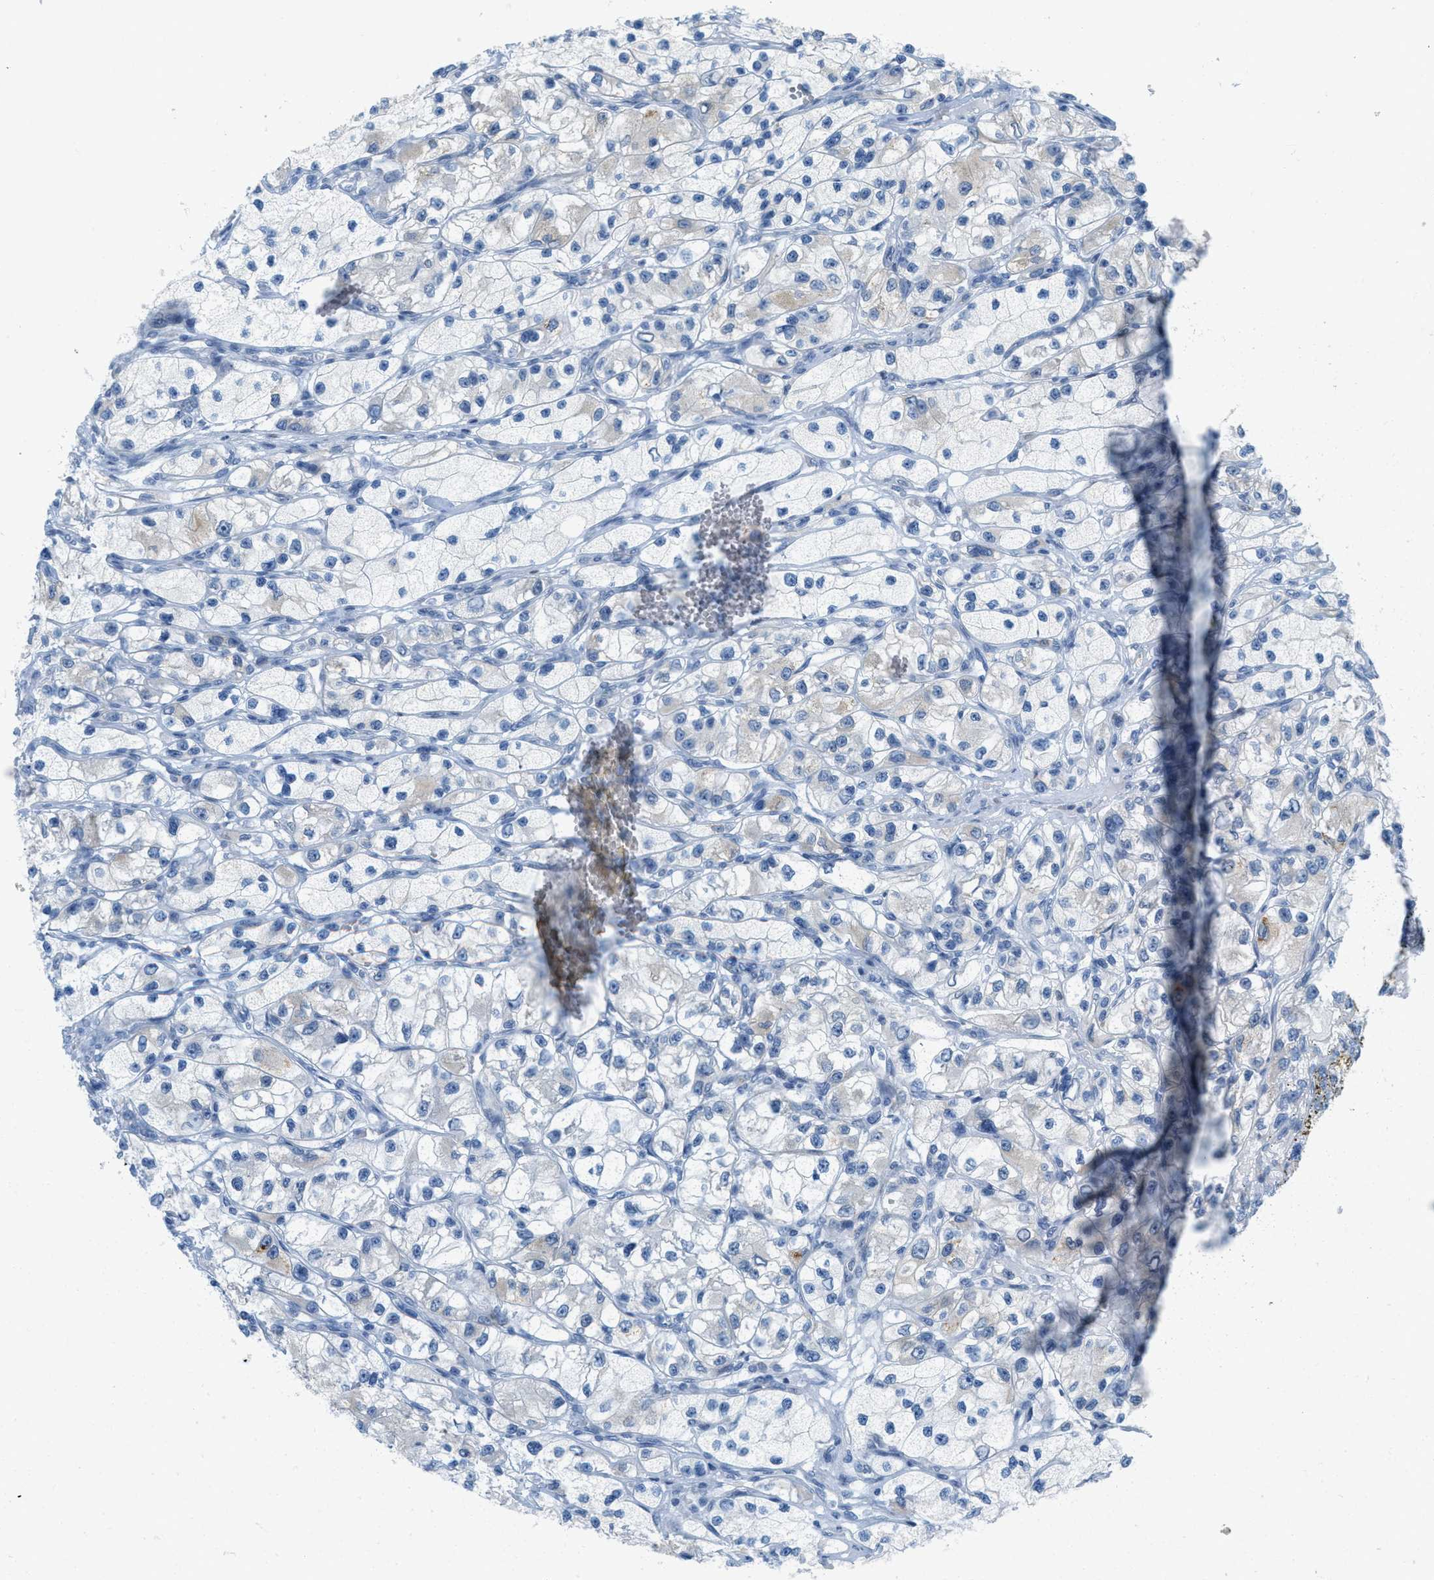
{"staining": {"intensity": "negative", "quantity": "none", "location": "none"}, "tissue": "renal cancer", "cell_type": "Tumor cells", "image_type": "cancer", "snomed": [{"axis": "morphology", "description": "Adenocarcinoma, NOS"}, {"axis": "topography", "description": "Kidney"}], "caption": "Immunohistochemistry of human adenocarcinoma (renal) exhibits no positivity in tumor cells.", "gene": "TEX264", "patient": {"sex": "female", "age": 57}}